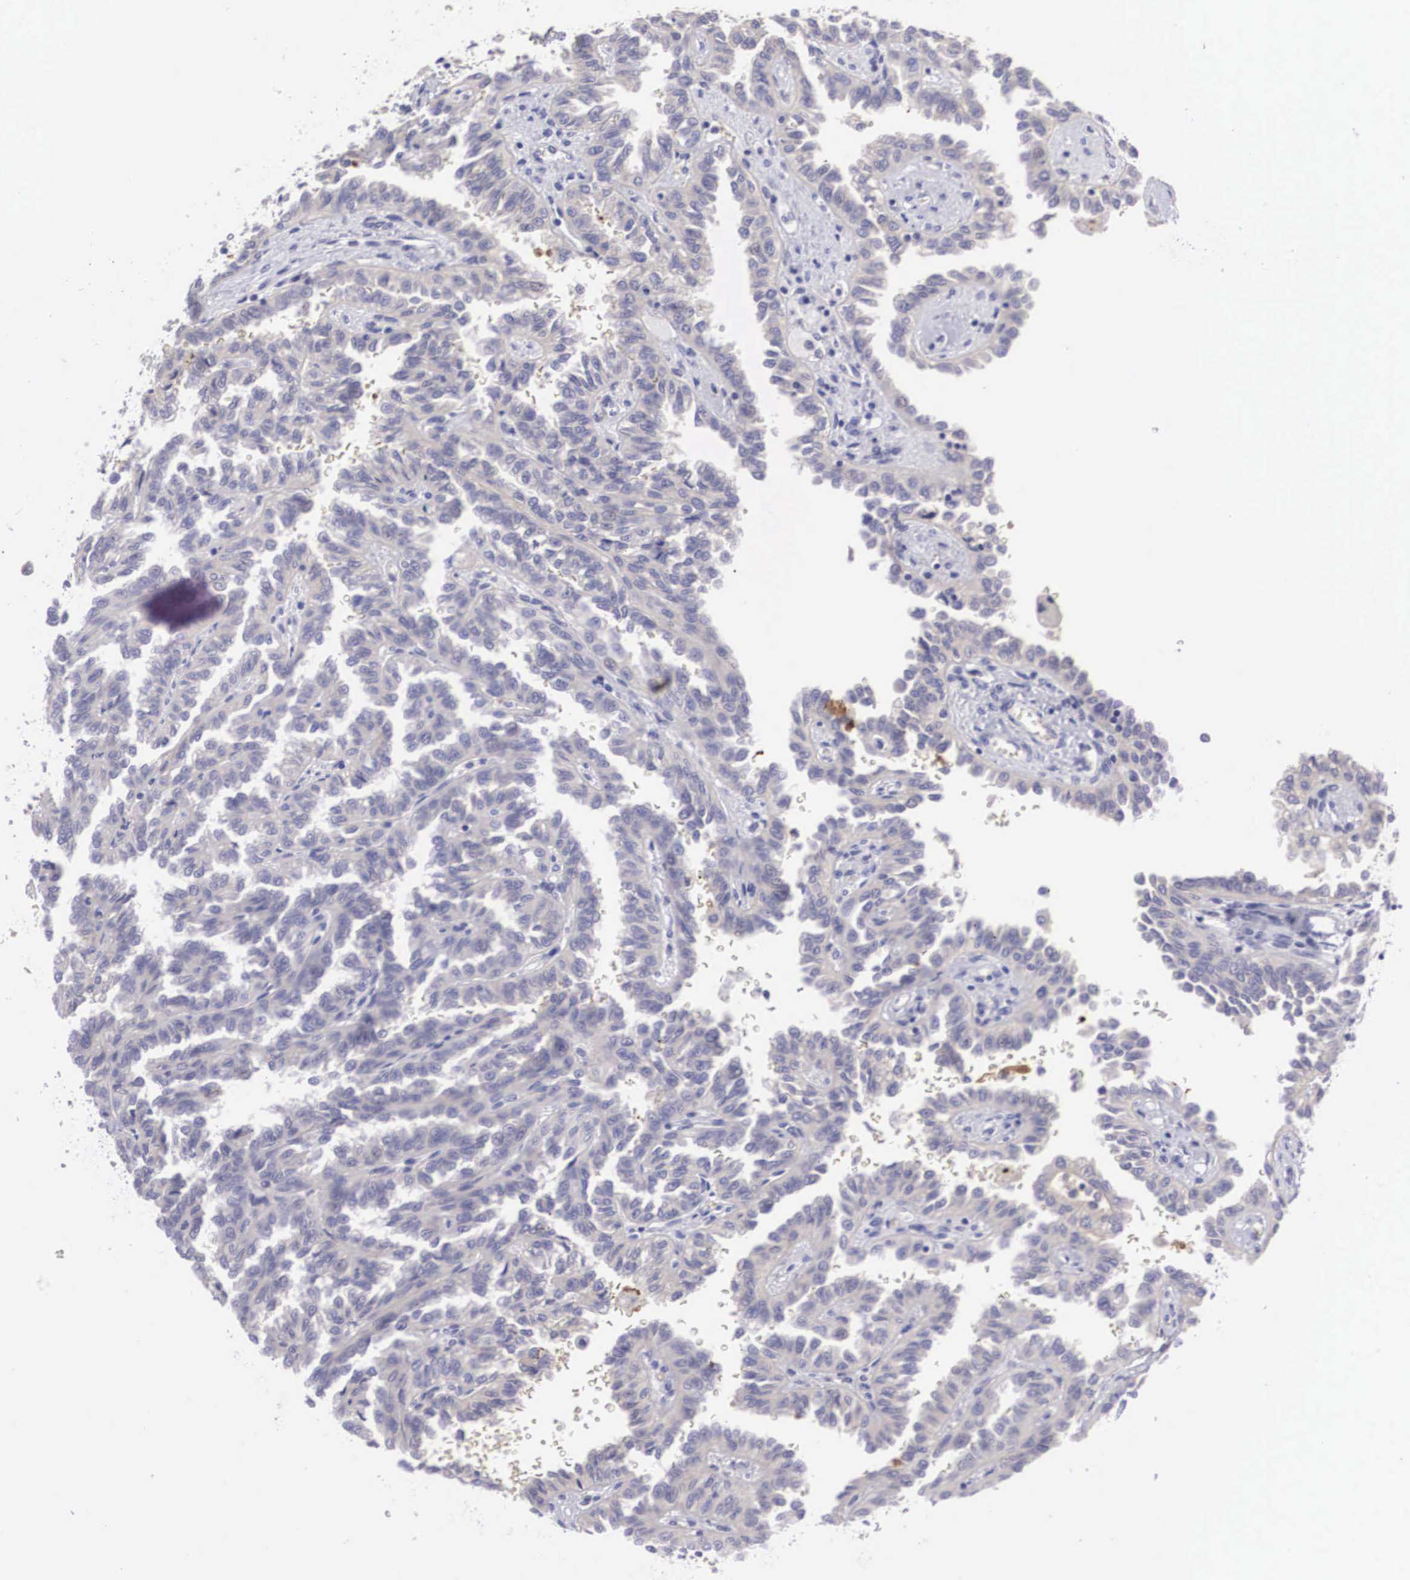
{"staining": {"intensity": "negative", "quantity": "none", "location": "none"}, "tissue": "renal cancer", "cell_type": "Tumor cells", "image_type": "cancer", "snomed": [{"axis": "morphology", "description": "Inflammation, NOS"}, {"axis": "morphology", "description": "Adenocarcinoma, NOS"}, {"axis": "topography", "description": "Kidney"}], "caption": "This is a micrograph of immunohistochemistry (IHC) staining of adenocarcinoma (renal), which shows no positivity in tumor cells.", "gene": "CLU", "patient": {"sex": "male", "age": 68}}